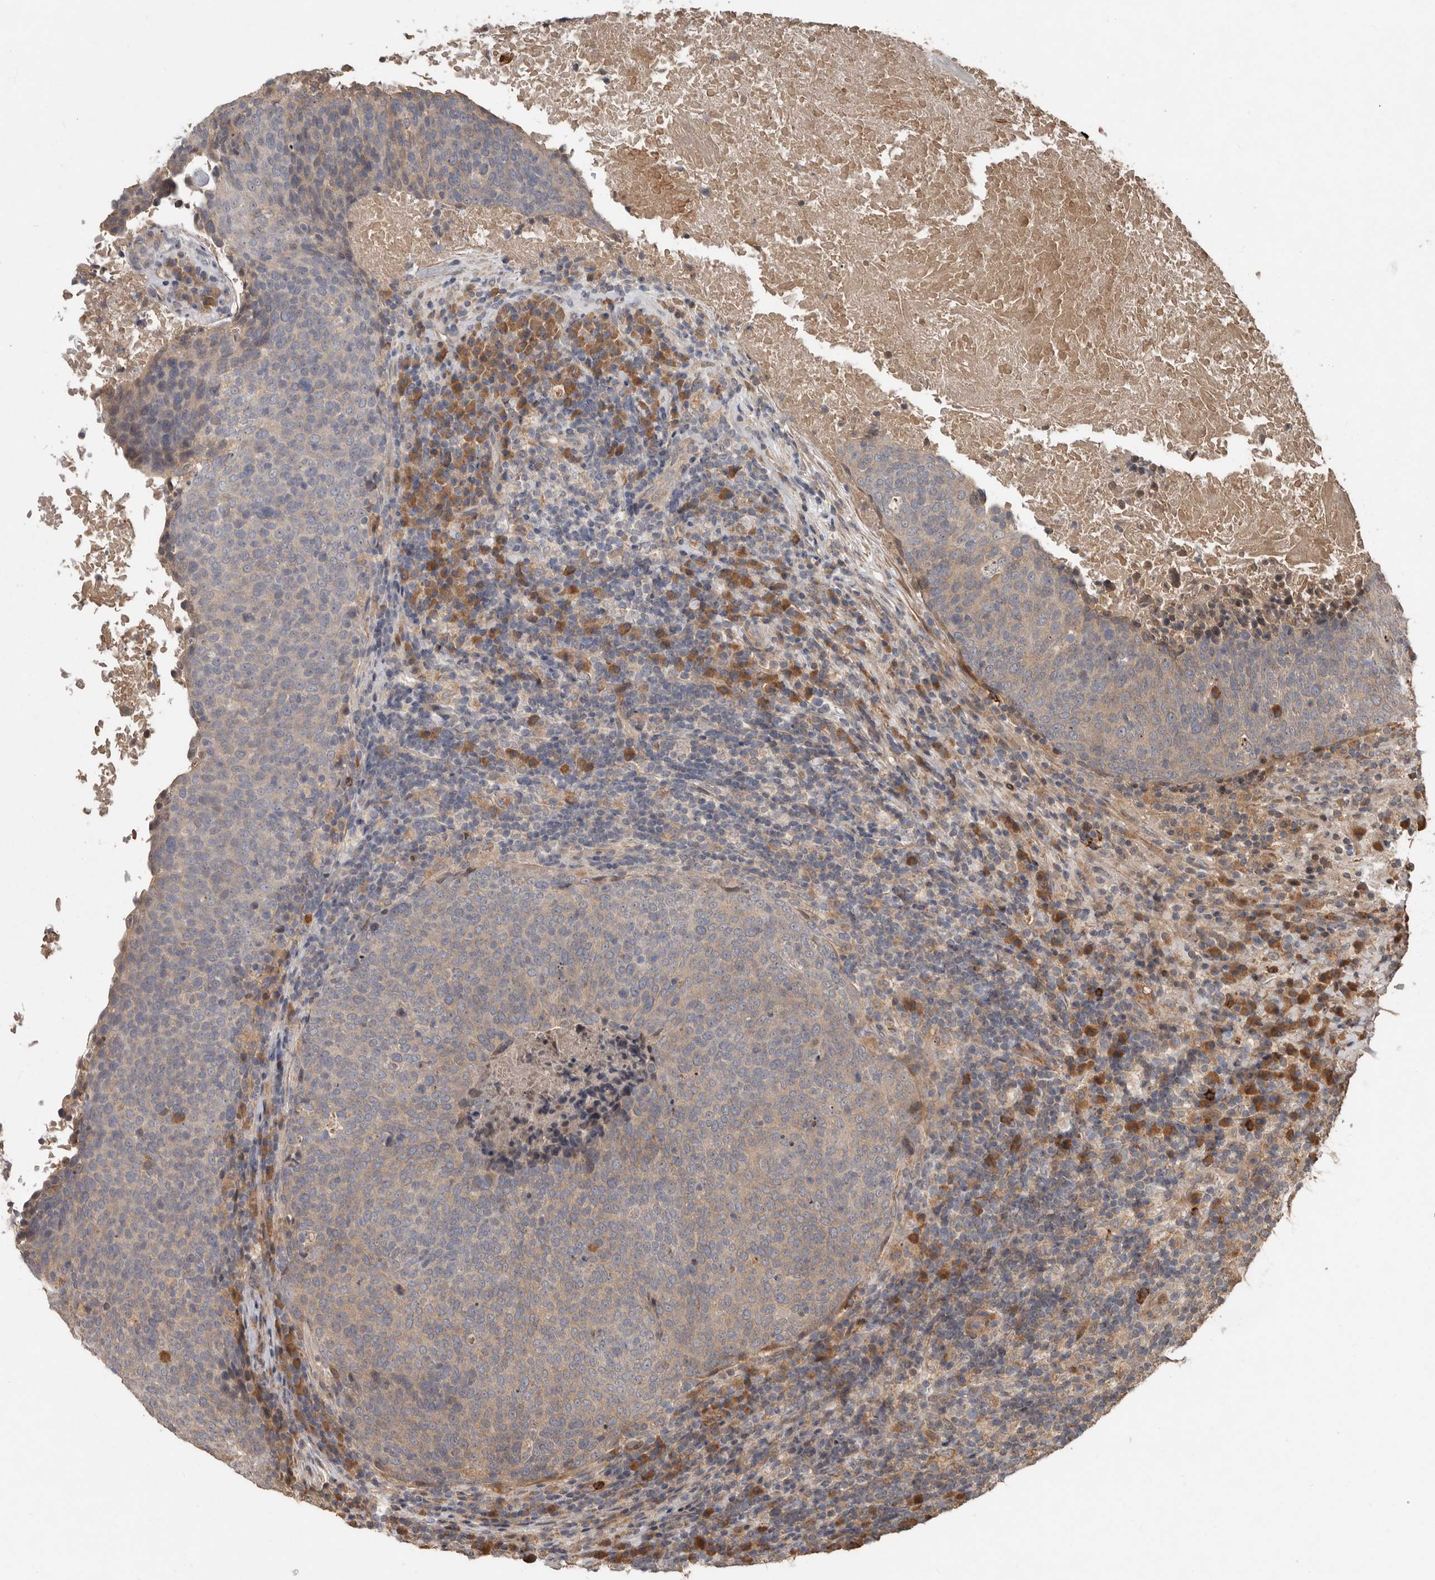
{"staining": {"intensity": "weak", "quantity": "<25%", "location": "cytoplasmic/membranous"}, "tissue": "head and neck cancer", "cell_type": "Tumor cells", "image_type": "cancer", "snomed": [{"axis": "morphology", "description": "Squamous cell carcinoma, NOS"}, {"axis": "morphology", "description": "Squamous cell carcinoma, metastatic, NOS"}, {"axis": "topography", "description": "Lymph node"}, {"axis": "topography", "description": "Head-Neck"}], "caption": "High magnification brightfield microscopy of head and neck metastatic squamous cell carcinoma stained with DAB (brown) and counterstained with hematoxylin (blue): tumor cells show no significant staining.", "gene": "KIF26B", "patient": {"sex": "male", "age": 62}}